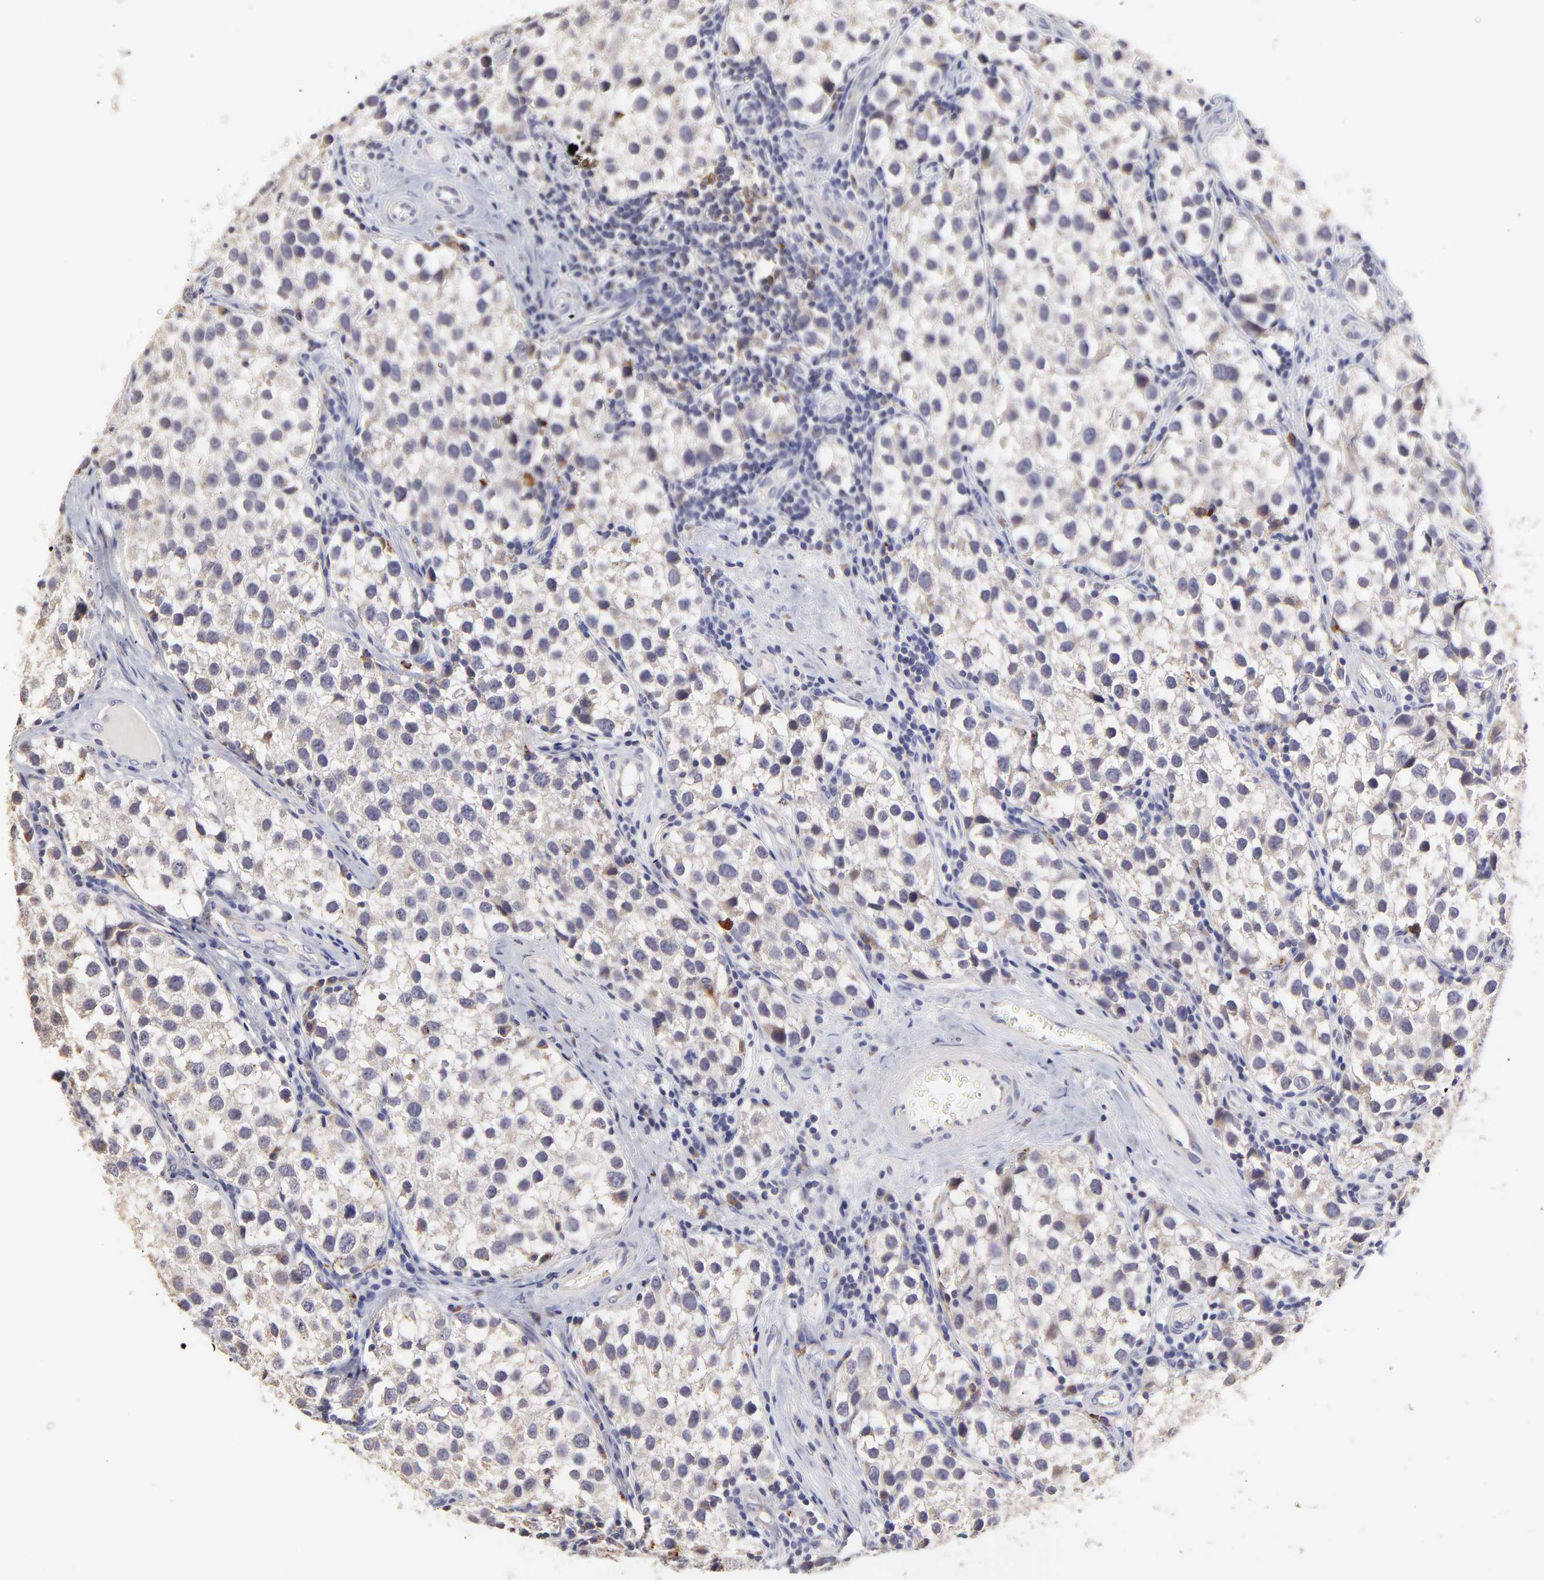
{"staining": {"intensity": "weak", "quantity": "<25%", "location": "cytoplasmic/membranous"}, "tissue": "testis cancer", "cell_type": "Tumor cells", "image_type": "cancer", "snomed": [{"axis": "morphology", "description": "Seminoma, NOS"}, {"axis": "topography", "description": "Testis"}], "caption": "Human testis cancer stained for a protein using IHC reveals no positivity in tumor cells.", "gene": "GCSAM", "patient": {"sex": "male", "age": 39}}